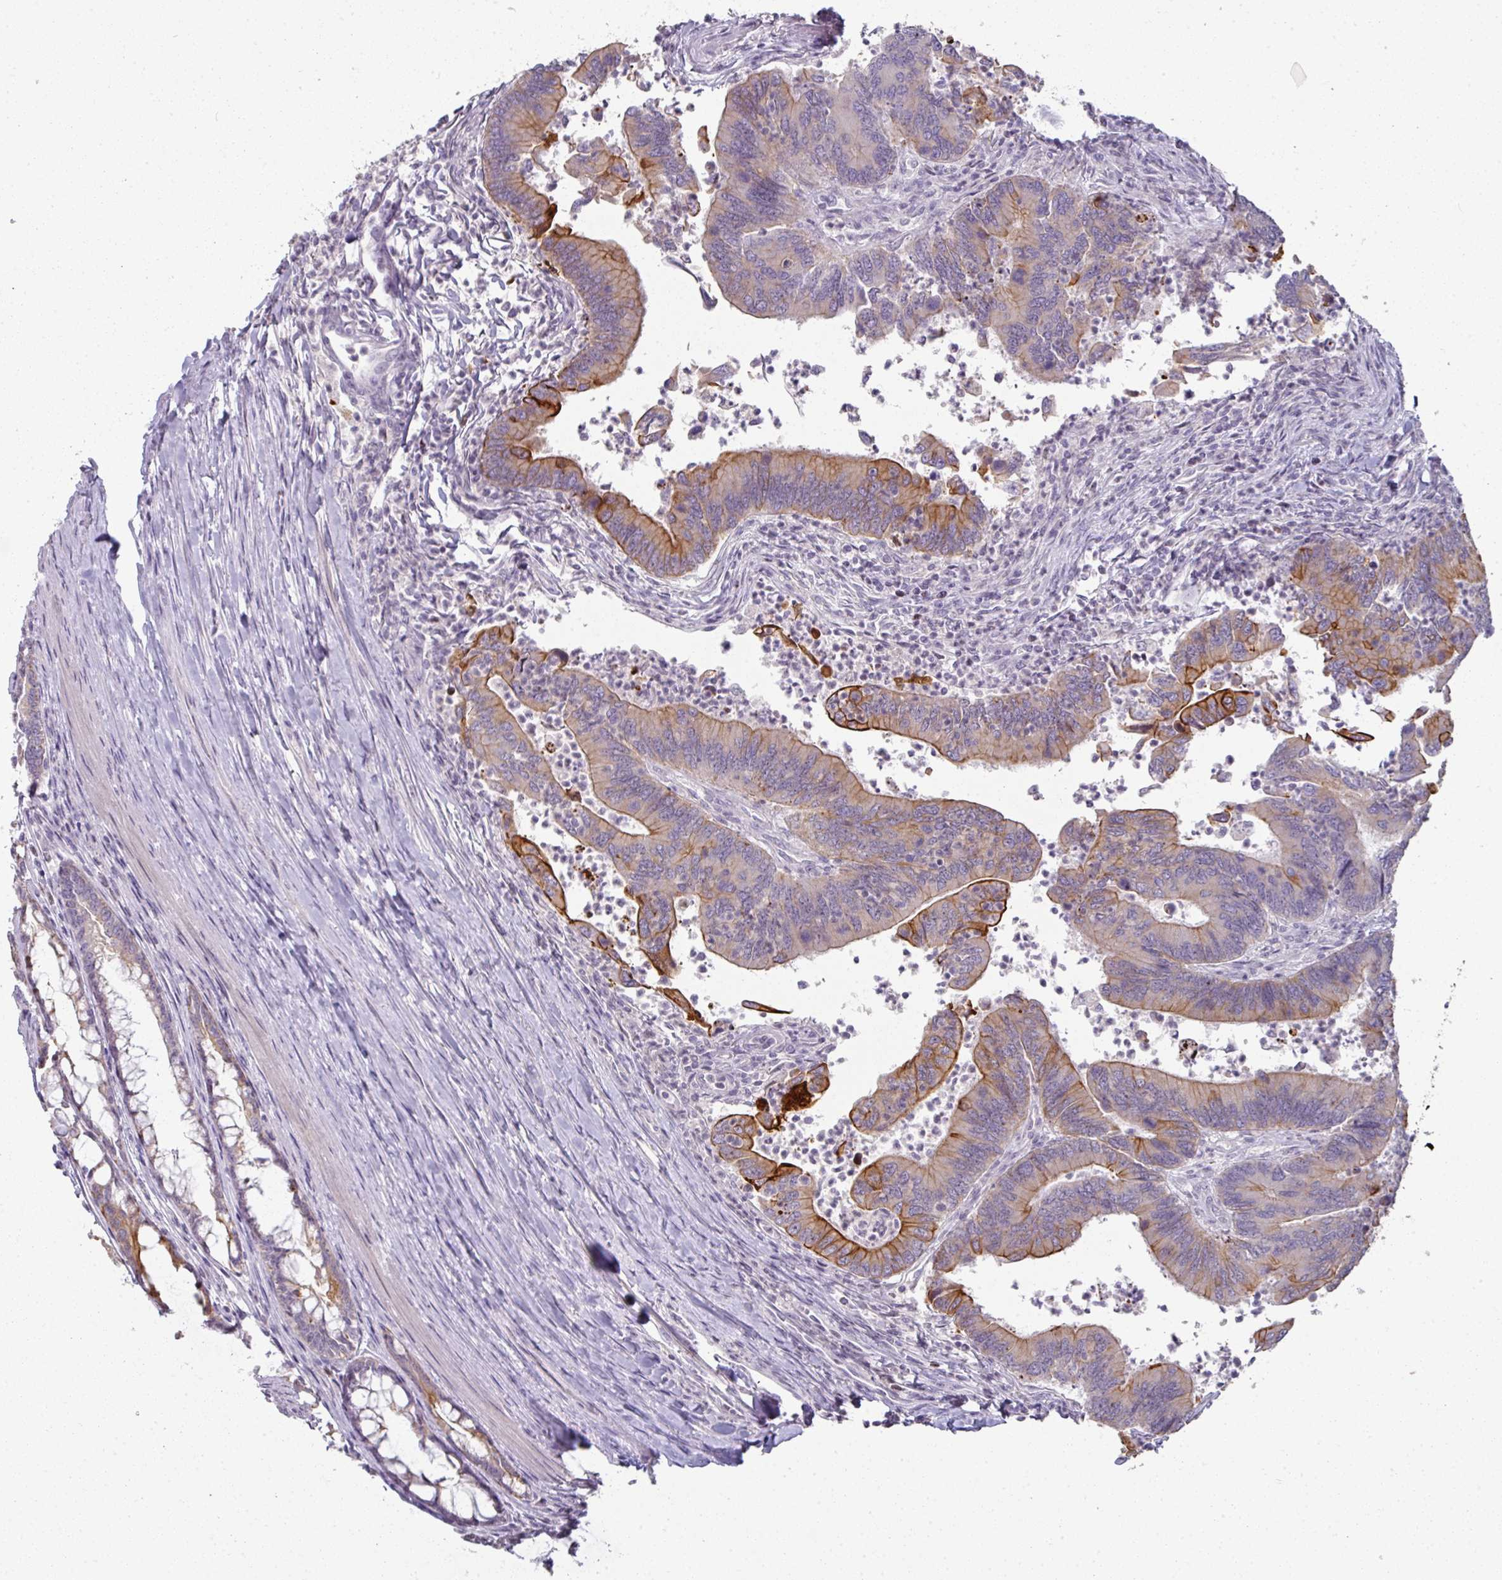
{"staining": {"intensity": "strong", "quantity": "25%-75%", "location": "cytoplasmic/membranous"}, "tissue": "colorectal cancer", "cell_type": "Tumor cells", "image_type": "cancer", "snomed": [{"axis": "morphology", "description": "Adenocarcinoma, NOS"}, {"axis": "topography", "description": "Colon"}], "caption": "Immunohistochemistry (IHC) photomicrograph of neoplastic tissue: adenocarcinoma (colorectal) stained using IHC exhibits high levels of strong protein expression localized specifically in the cytoplasmic/membranous of tumor cells, appearing as a cytoplasmic/membranous brown color.", "gene": "GTF2H3", "patient": {"sex": "female", "age": 67}}